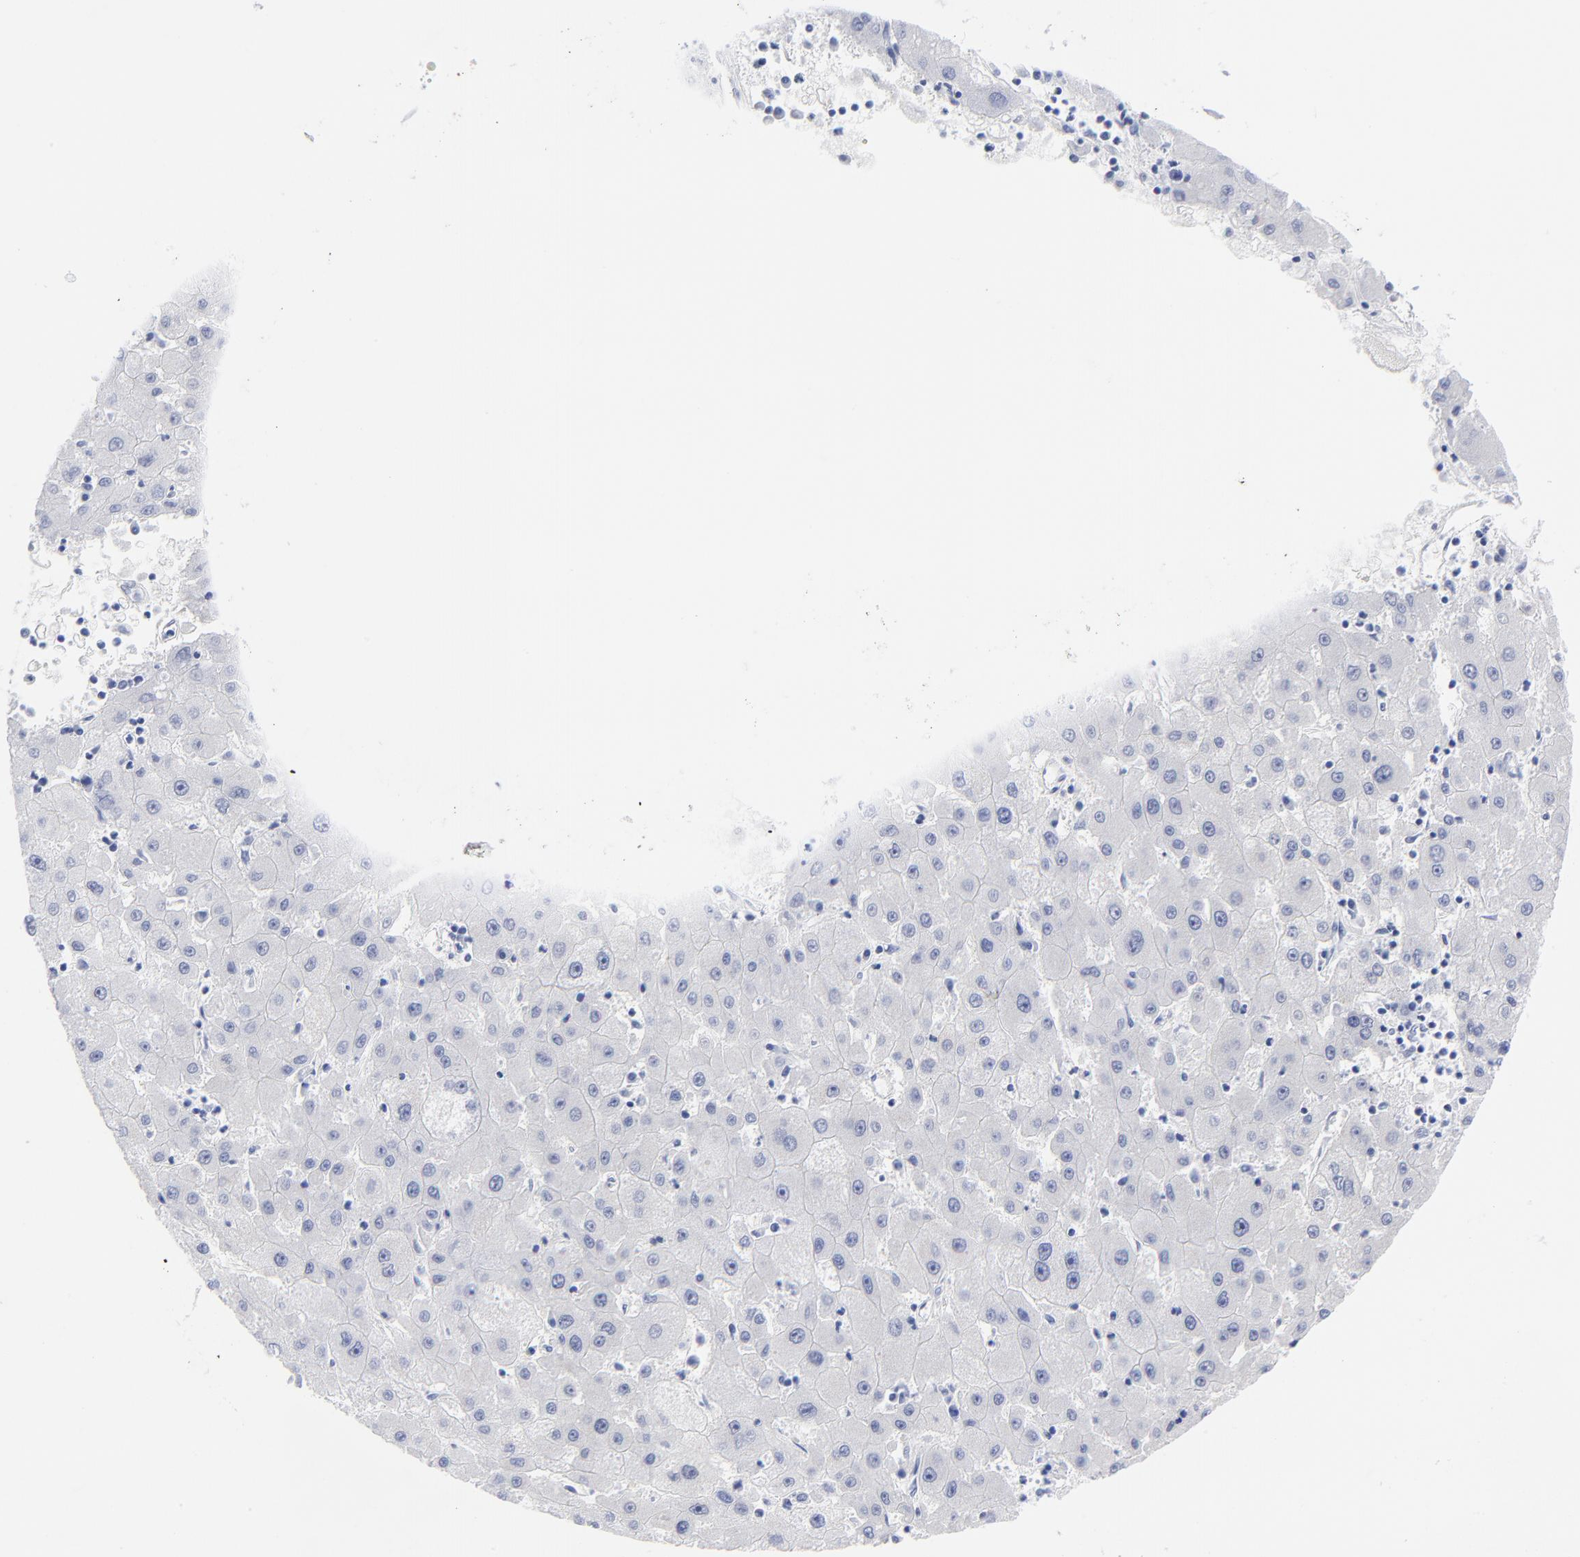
{"staining": {"intensity": "weak", "quantity": "<25%", "location": "cytoplasmic/membranous"}, "tissue": "liver cancer", "cell_type": "Tumor cells", "image_type": "cancer", "snomed": [{"axis": "morphology", "description": "Carcinoma, Hepatocellular, NOS"}, {"axis": "topography", "description": "Liver"}], "caption": "Immunohistochemical staining of hepatocellular carcinoma (liver) reveals no significant staining in tumor cells. Brightfield microscopy of immunohistochemistry stained with DAB (brown) and hematoxylin (blue), captured at high magnification.", "gene": "CNTN3", "patient": {"sex": "male", "age": 72}}